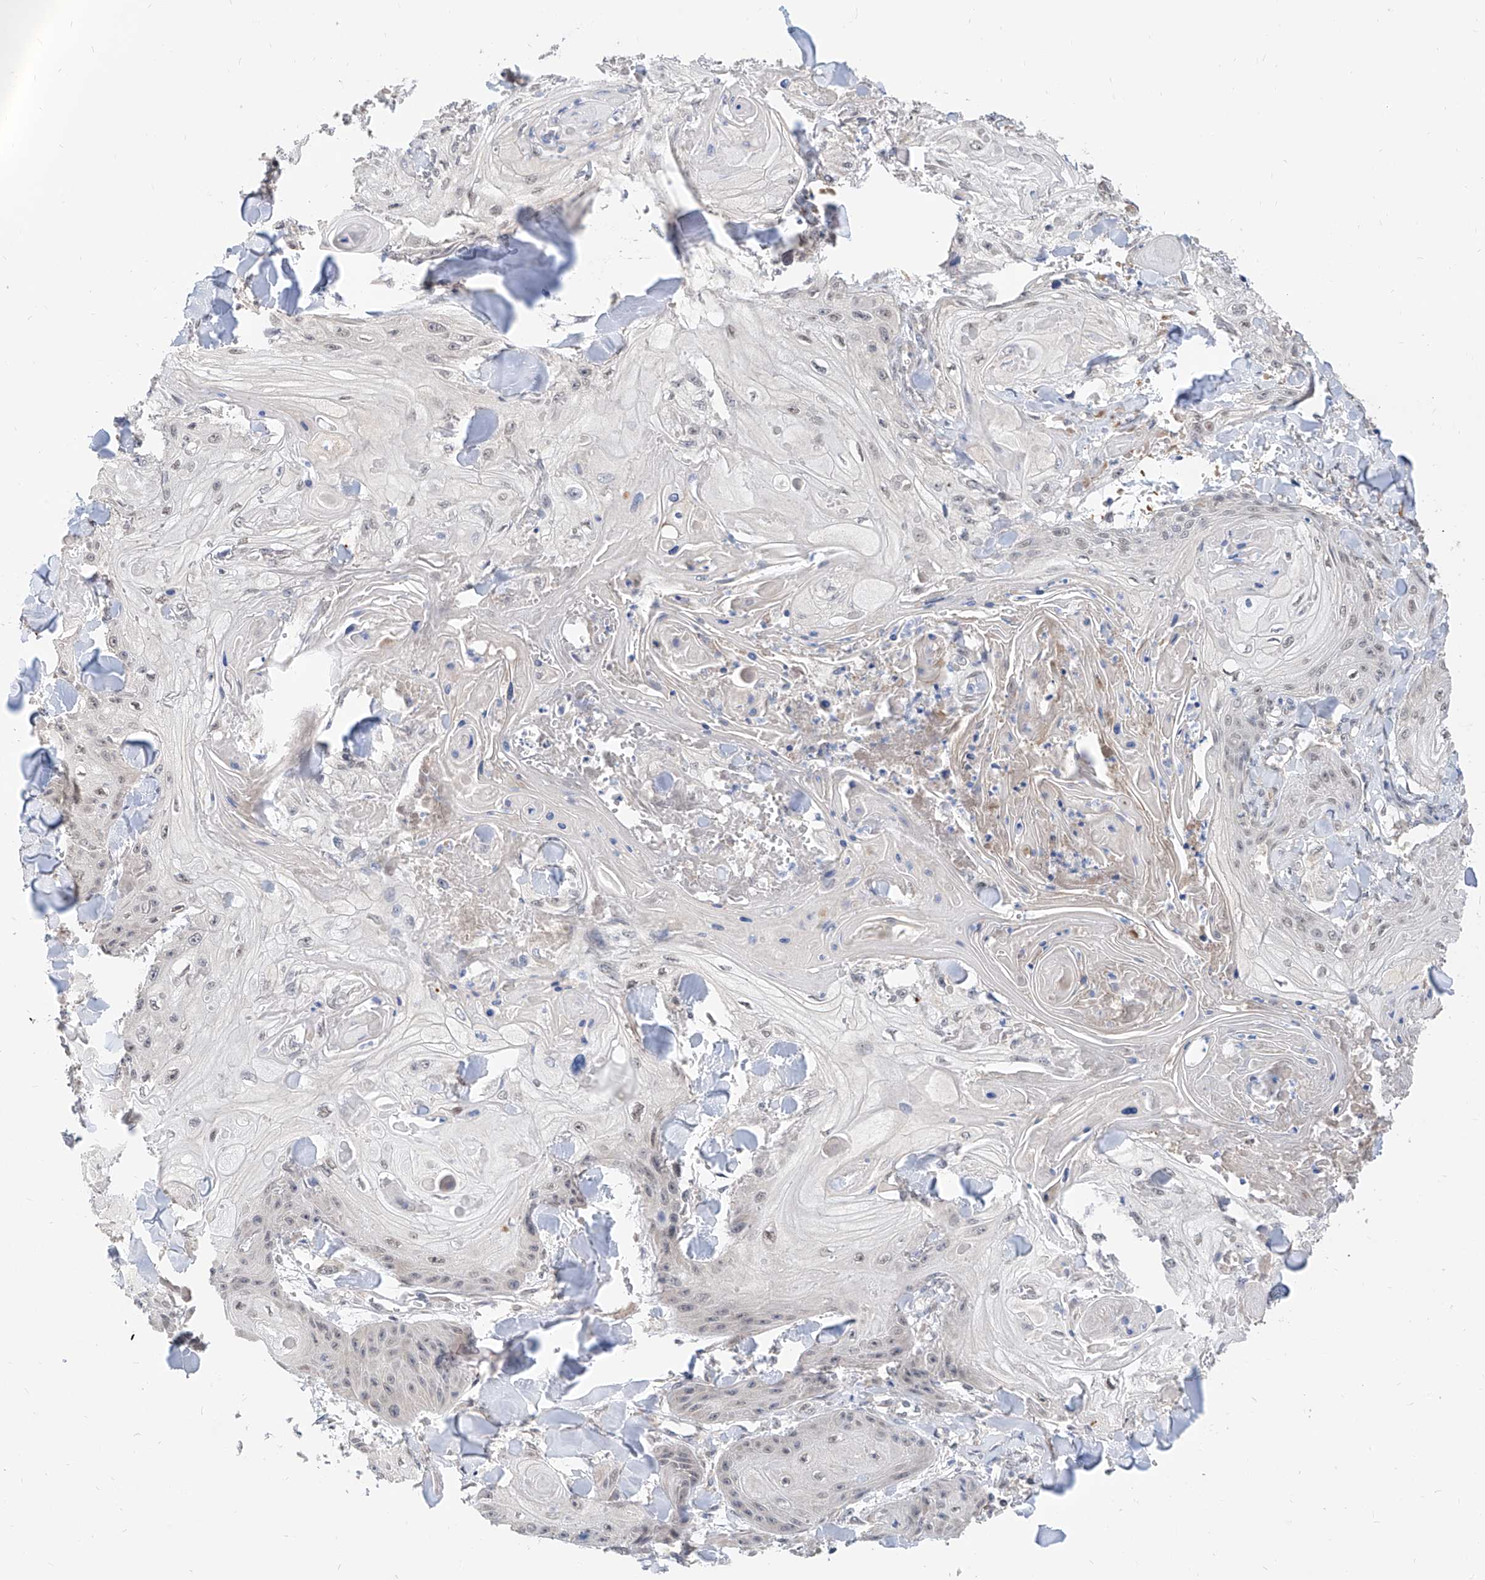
{"staining": {"intensity": "negative", "quantity": "none", "location": "none"}, "tissue": "skin cancer", "cell_type": "Tumor cells", "image_type": "cancer", "snomed": [{"axis": "morphology", "description": "Squamous cell carcinoma, NOS"}, {"axis": "topography", "description": "Skin"}], "caption": "Skin cancer (squamous cell carcinoma) was stained to show a protein in brown. There is no significant staining in tumor cells.", "gene": "CARMIL3", "patient": {"sex": "male", "age": 74}}